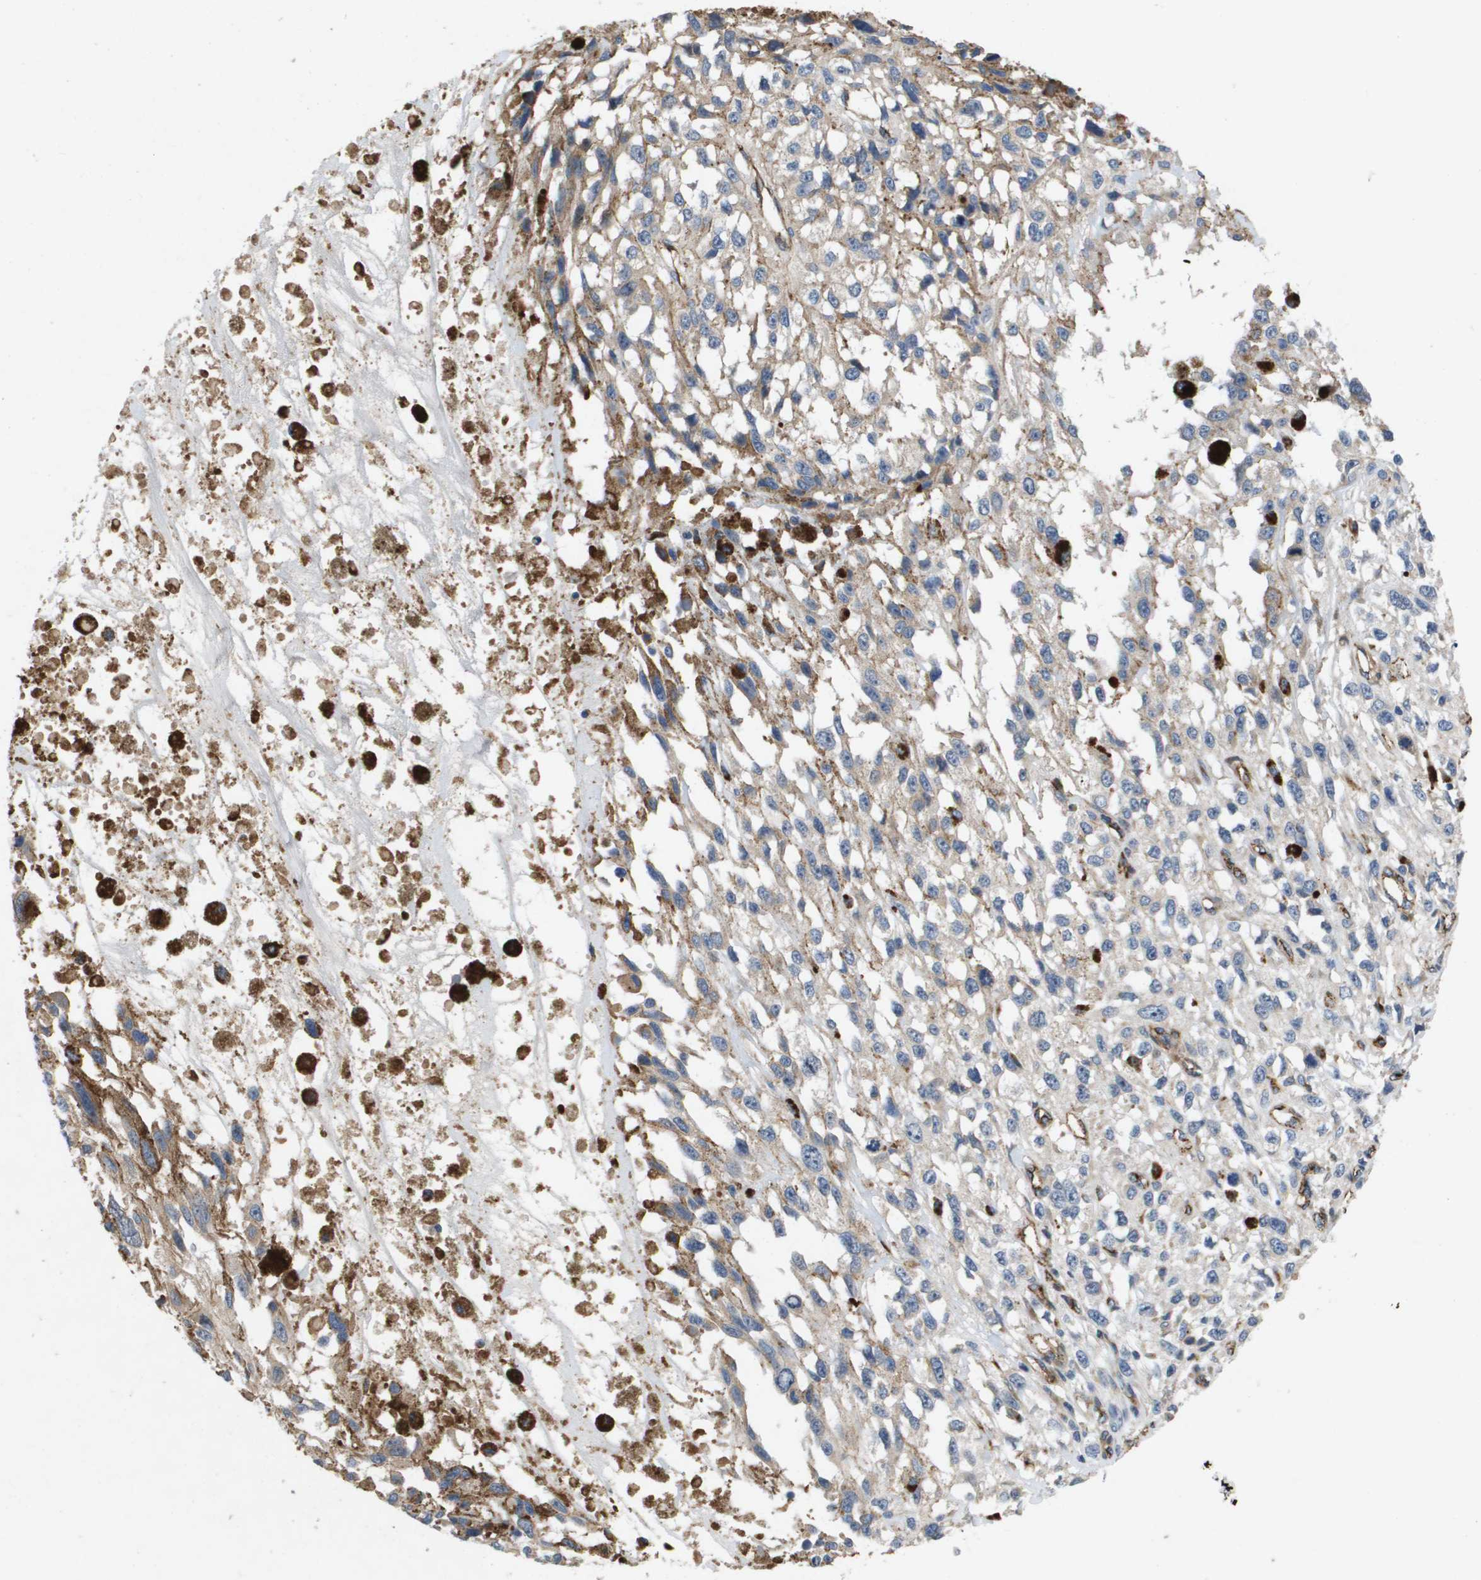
{"staining": {"intensity": "negative", "quantity": "none", "location": "none"}, "tissue": "melanoma", "cell_type": "Tumor cells", "image_type": "cancer", "snomed": [{"axis": "morphology", "description": "Malignant melanoma, Metastatic site"}, {"axis": "topography", "description": "Lymph node"}], "caption": "Protein analysis of malignant melanoma (metastatic site) reveals no significant expression in tumor cells.", "gene": "ENTPD2", "patient": {"sex": "male", "age": 59}}